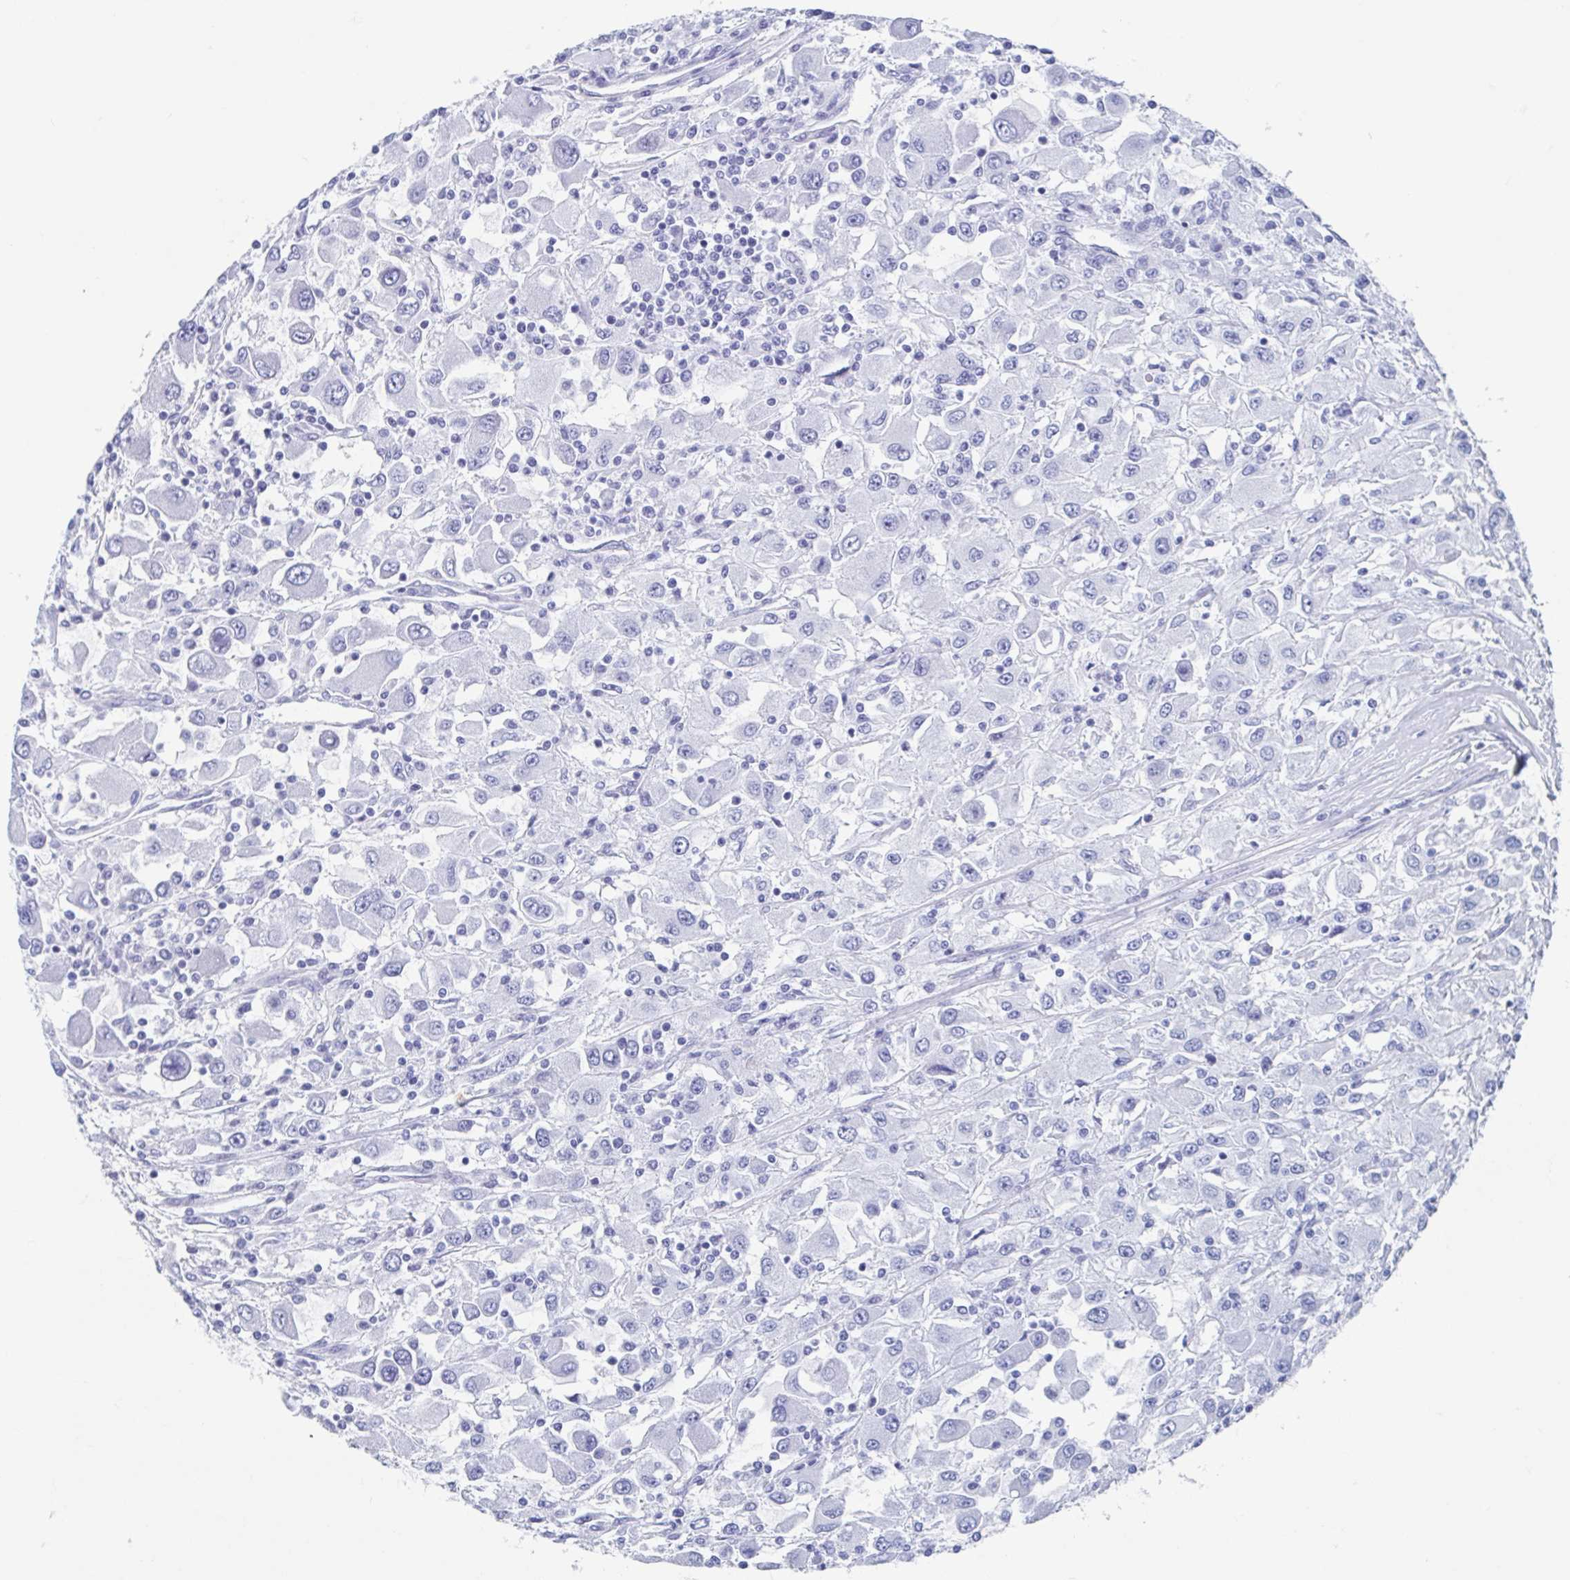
{"staining": {"intensity": "negative", "quantity": "none", "location": "none"}, "tissue": "renal cancer", "cell_type": "Tumor cells", "image_type": "cancer", "snomed": [{"axis": "morphology", "description": "Adenocarcinoma, NOS"}, {"axis": "topography", "description": "Kidney"}], "caption": "The photomicrograph reveals no staining of tumor cells in renal adenocarcinoma.", "gene": "HDGFL1", "patient": {"sex": "female", "age": 67}}